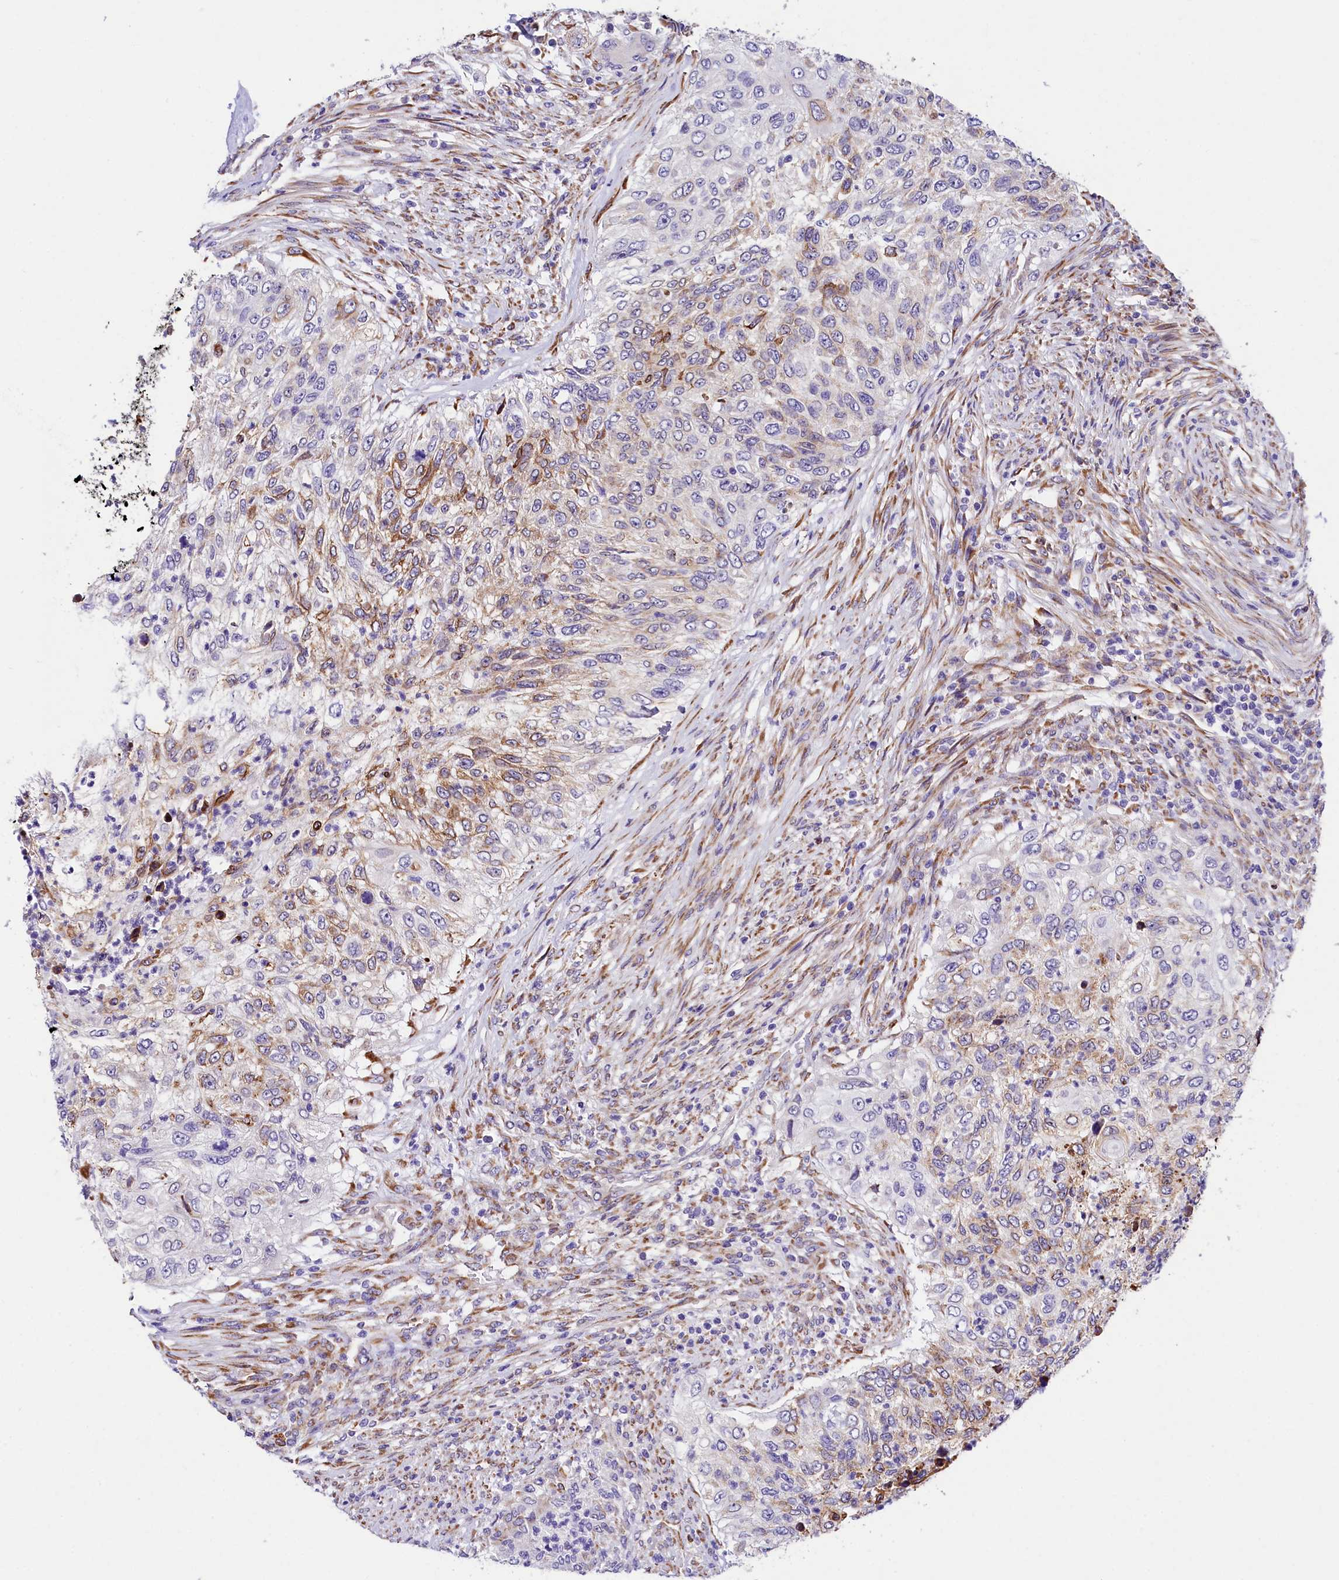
{"staining": {"intensity": "moderate", "quantity": "<25%", "location": "cytoplasmic/membranous"}, "tissue": "urothelial cancer", "cell_type": "Tumor cells", "image_type": "cancer", "snomed": [{"axis": "morphology", "description": "Urothelial carcinoma, High grade"}, {"axis": "topography", "description": "Urinary bladder"}], "caption": "Protein analysis of urothelial cancer tissue demonstrates moderate cytoplasmic/membranous staining in approximately <25% of tumor cells.", "gene": "ITGA1", "patient": {"sex": "female", "age": 60}}